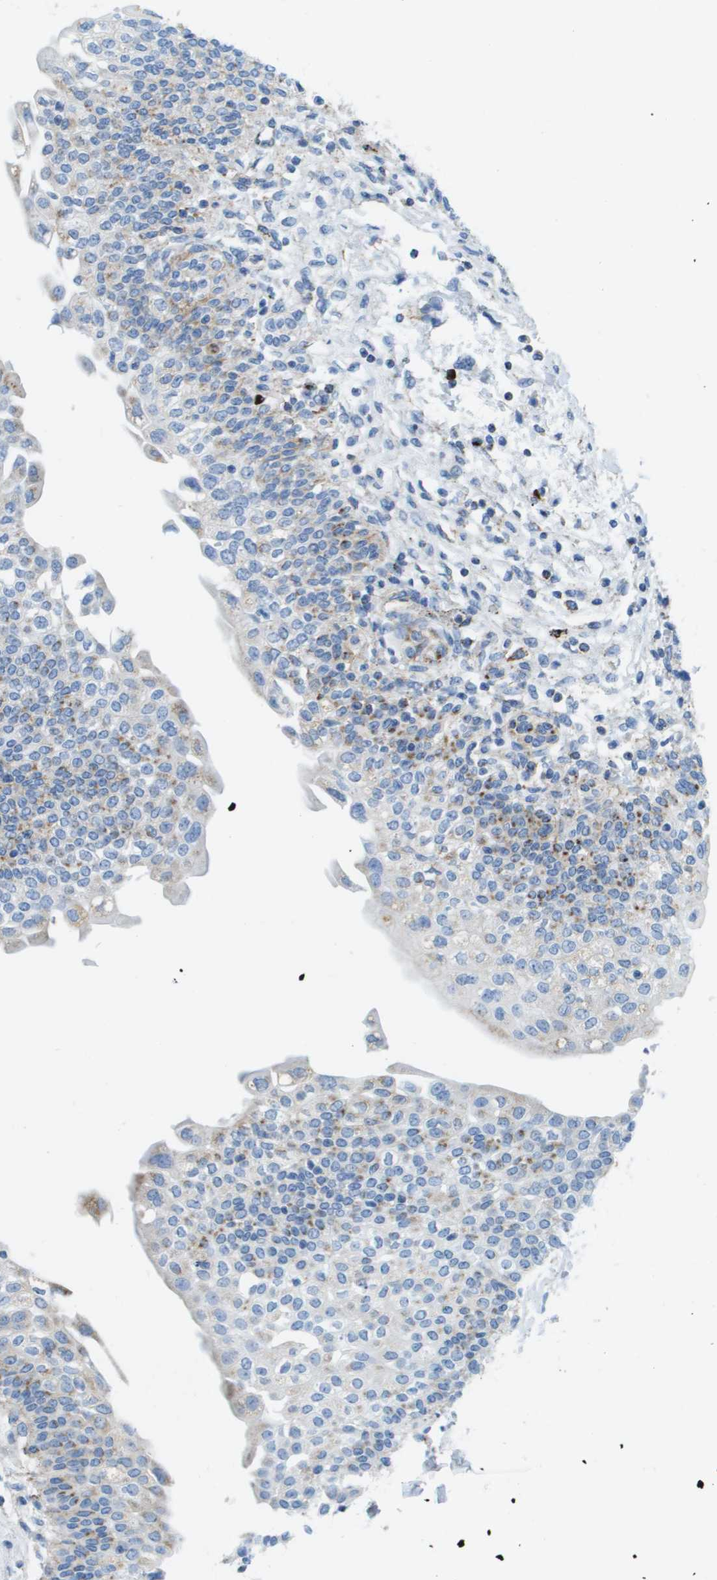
{"staining": {"intensity": "moderate", "quantity": "<25%", "location": "cytoplasmic/membranous"}, "tissue": "urinary bladder", "cell_type": "Urothelial cells", "image_type": "normal", "snomed": [{"axis": "morphology", "description": "Normal tissue, NOS"}, {"axis": "topography", "description": "Urinary bladder"}], "caption": "The immunohistochemical stain labels moderate cytoplasmic/membranous expression in urothelial cells of normal urinary bladder. (DAB (3,3'-diaminobenzidine) = brown stain, brightfield microscopy at high magnification).", "gene": "PRCP", "patient": {"sex": "male", "age": 55}}